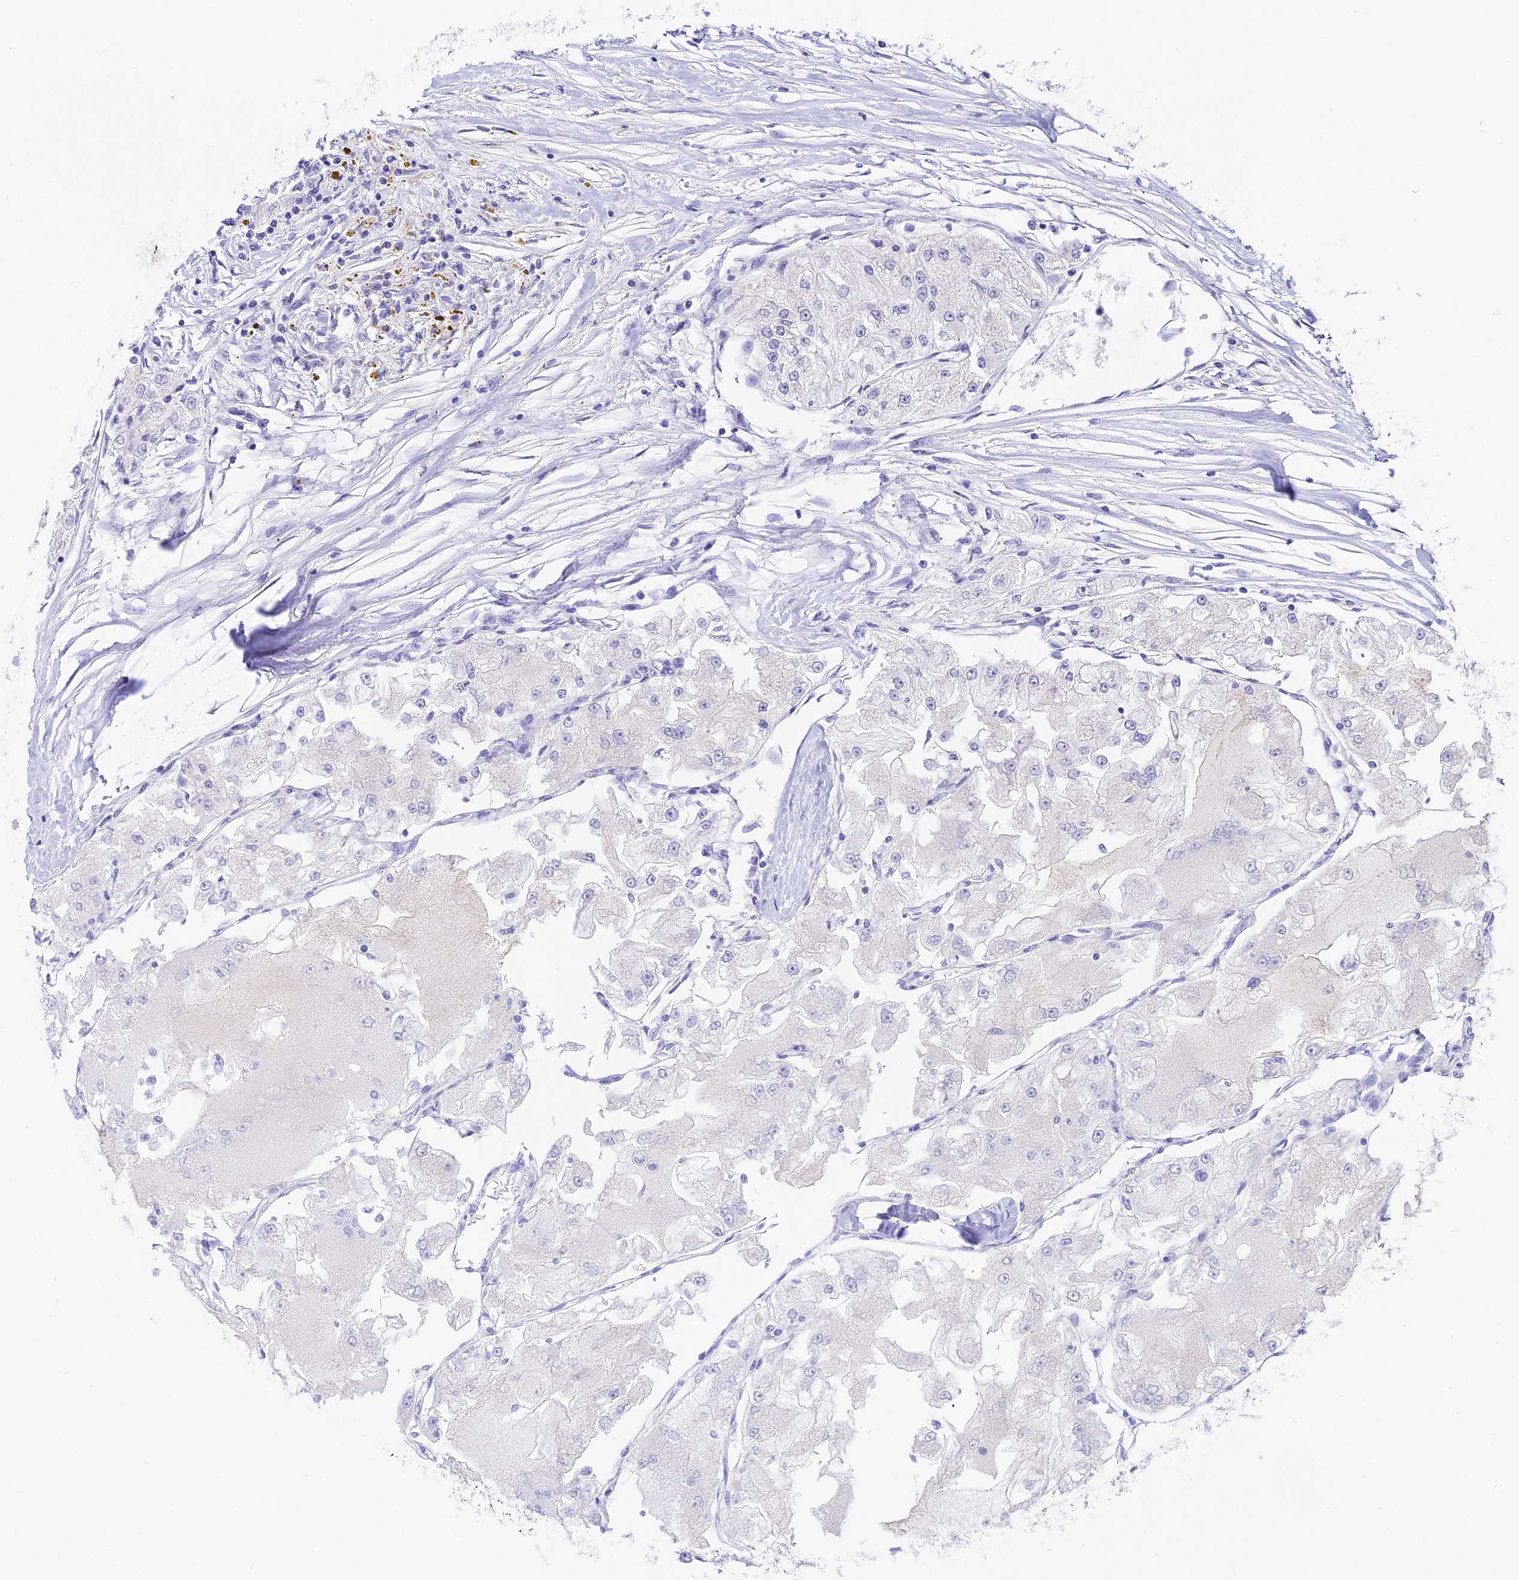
{"staining": {"intensity": "negative", "quantity": "none", "location": "none"}, "tissue": "renal cancer", "cell_type": "Tumor cells", "image_type": "cancer", "snomed": [{"axis": "morphology", "description": "Adenocarcinoma, NOS"}, {"axis": "topography", "description": "Kidney"}], "caption": "Protein analysis of adenocarcinoma (renal) reveals no significant positivity in tumor cells.", "gene": "MIDN", "patient": {"sex": "female", "age": 72}}